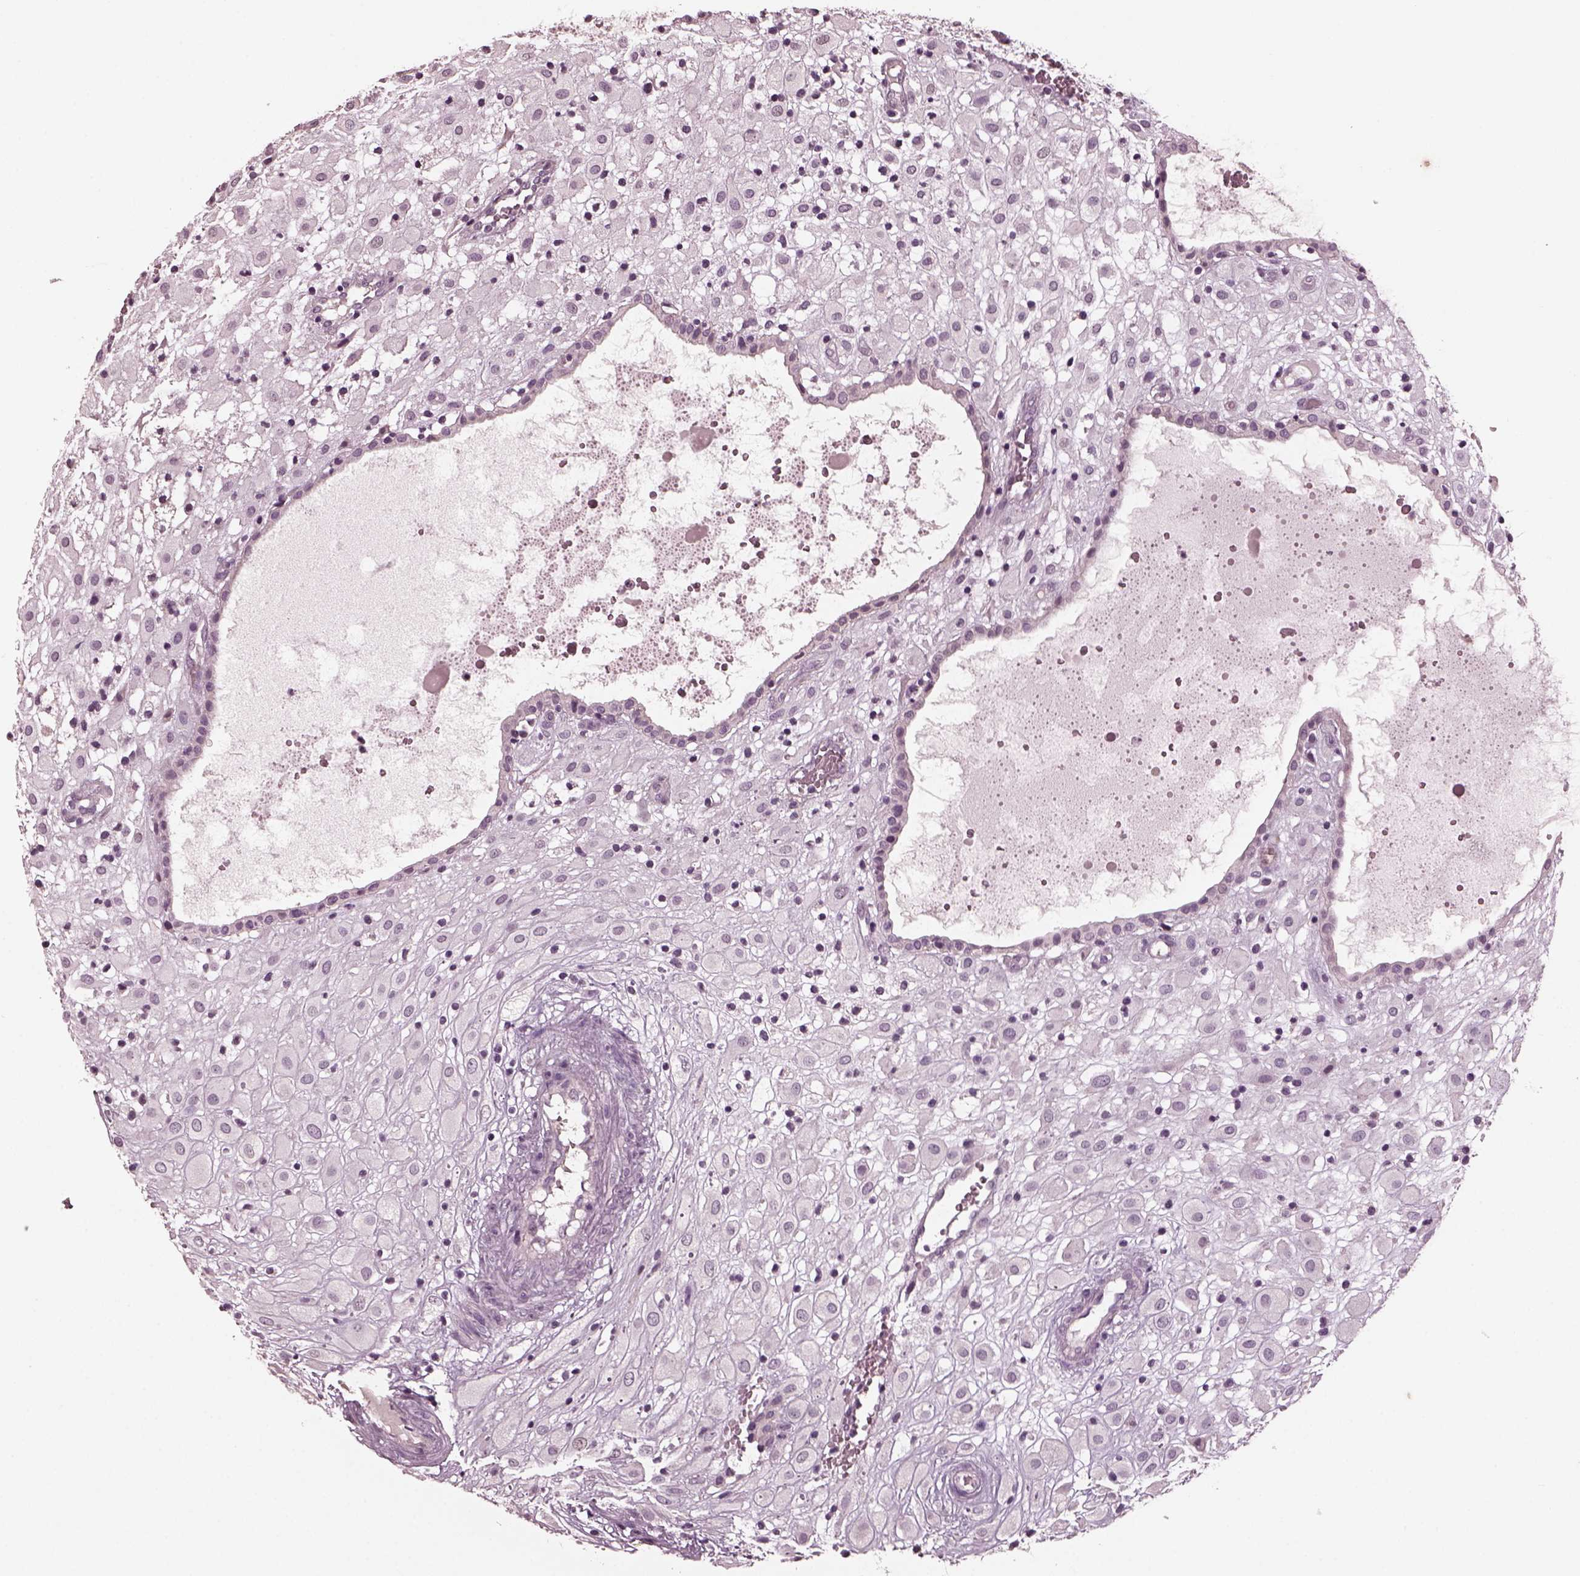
{"staining": {"intensity": "negative", "quantity": "none", "location": "none"}, "tissue": "placenta", "cell_type": "Decidual cells", "image_type": "normal", "snomed": [{"axis": "morphology", "description": "Normal tissue, NOS"}, {"axis": "topography", "description": "Placenta"}], "caption": "The histopathology image exhibits no staining of decidual cells in unremarkable placenta.", "gene": "RCVRN", "patient": {"sex": "female", "age": 24}}